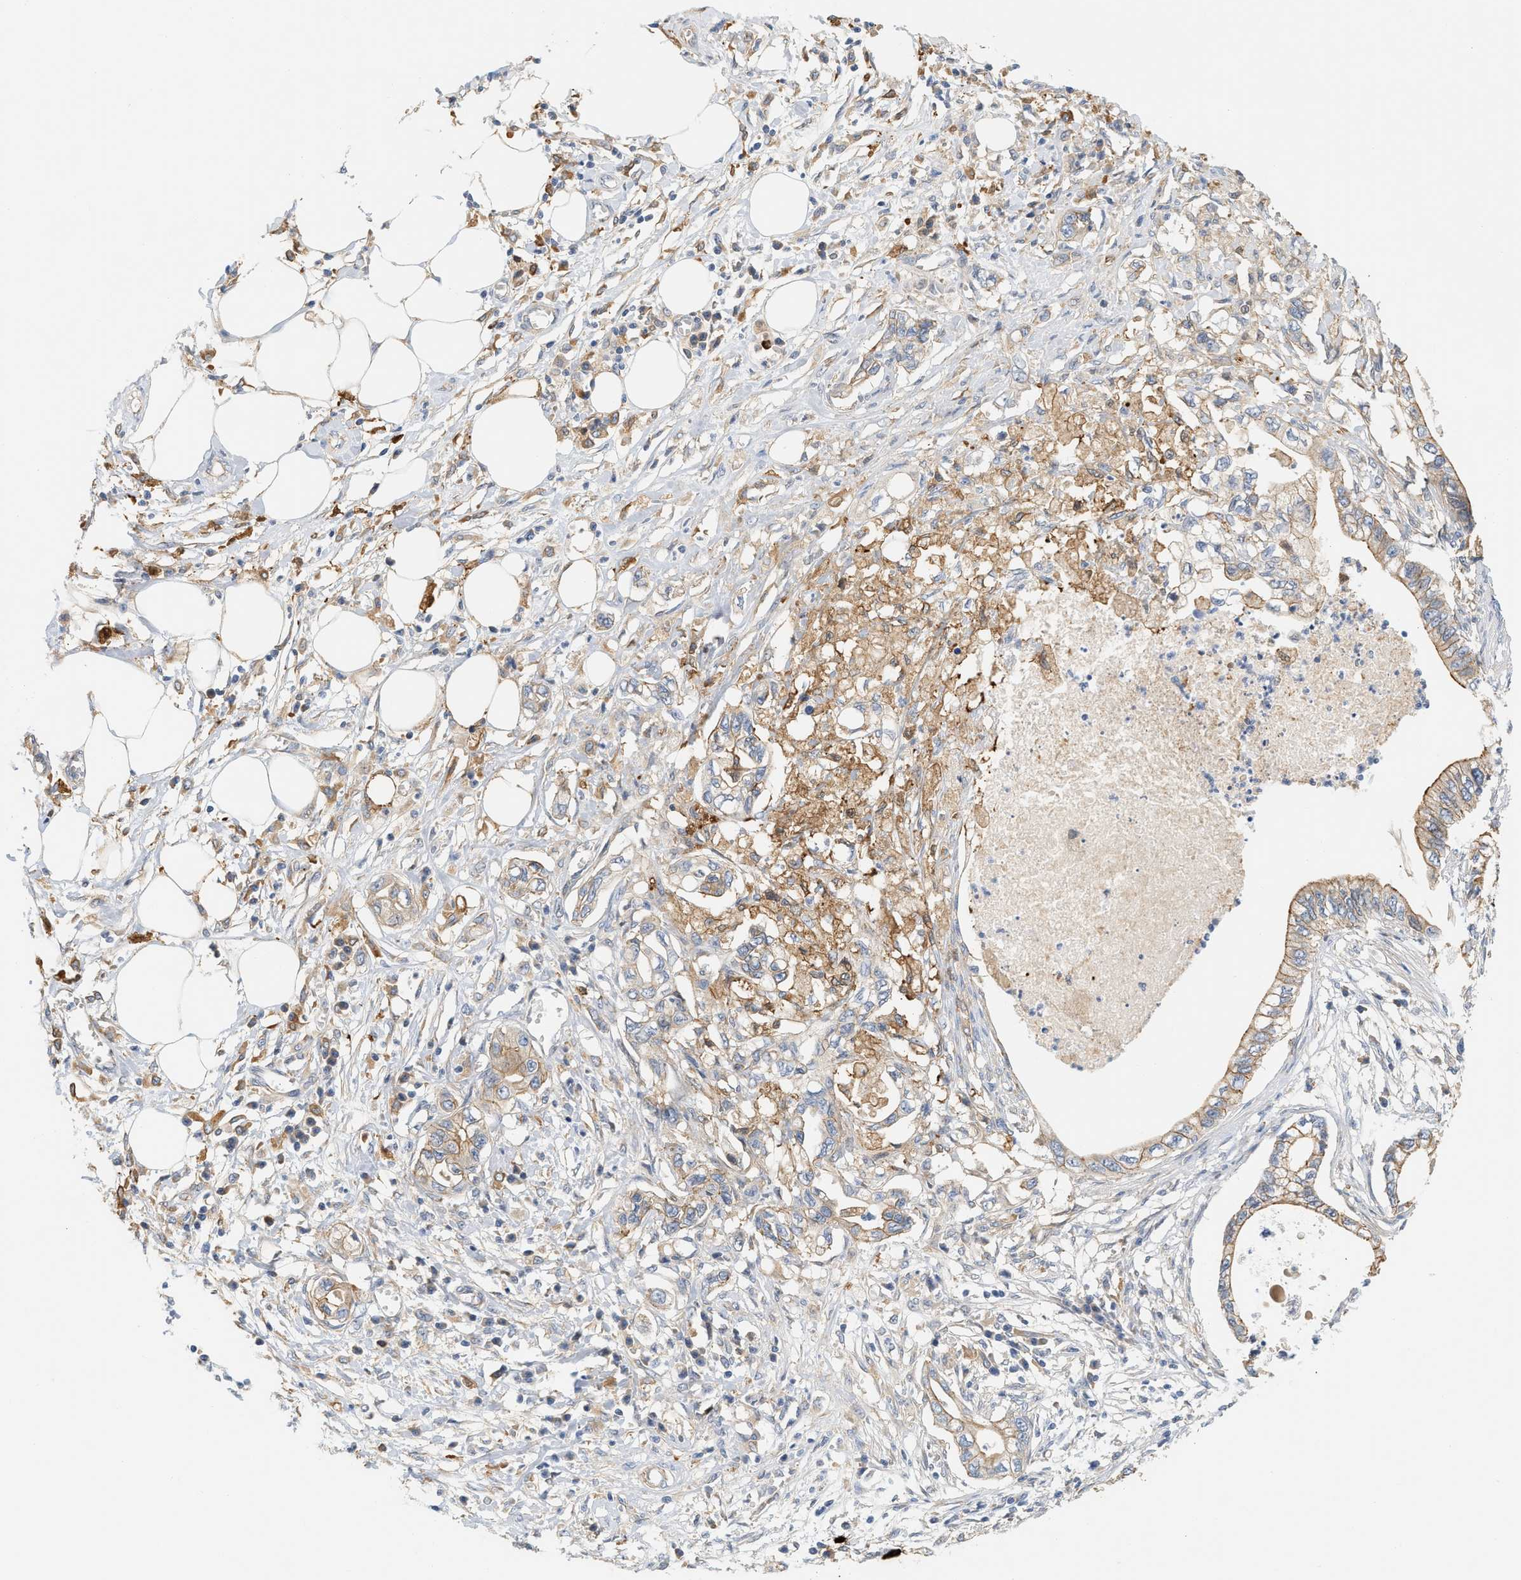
{"staining": {"intensity": "weak", "quantity": ">75%", "location": "cytoplasmic/membranous"}, "tissue": "pancreatic cancer", "cell_type": "Tumor cells", "image_type": "cancer", "snomed": [{"axis": "morphology", "description": "Adenocarcinoma, NOS"}, {"axis": "topography", "description": "Pancreas"}], "caption": "The histopathology image shows immunohistochemical staining of adenocarcinoma (pancreatic). There is weak cytoplasmic/membranous positivity is appreciated in about >75% of tumor cells.", "gene": "CTXN1", "patient": {"sex": "male", "age": 56}}